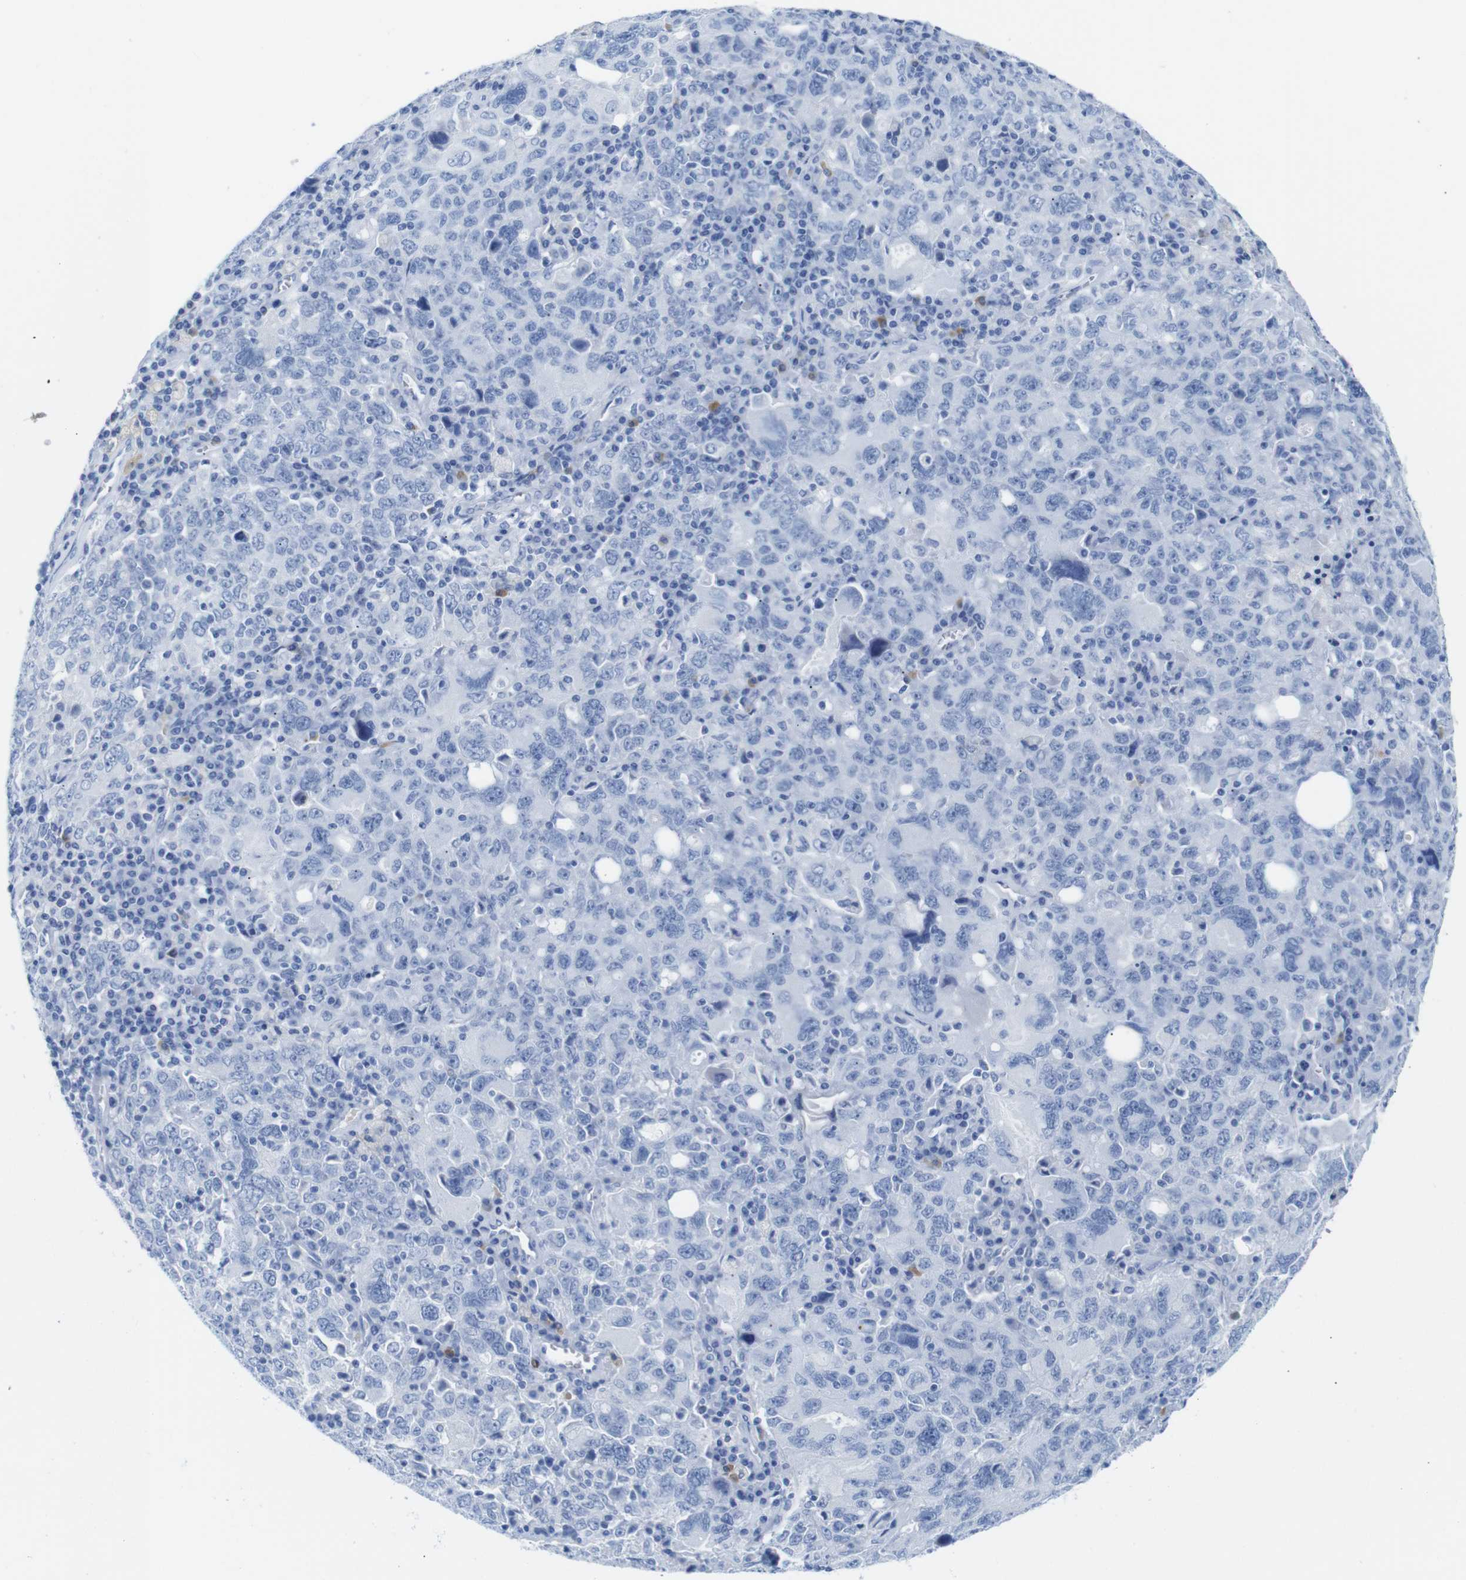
{"staining": {"intensity": "negative", "quantity": "none", "location": "none"}, "tissue": "ovarian cancer", "cell_type": "Tumor cells", "image_type": "cancer", "snomed": [{"axis": "morphology", "description": "Carcinoma, endometroid"}, {"axis": "topography", "description": "Ovary"}], "caption": "Endometroid carcinoma (ovarian) was stained to show a protein in brown. There is no significant expression in tumor cells.", "gene": "ERVMER34-1", "patient": {"sex": "female", "age": 62}}